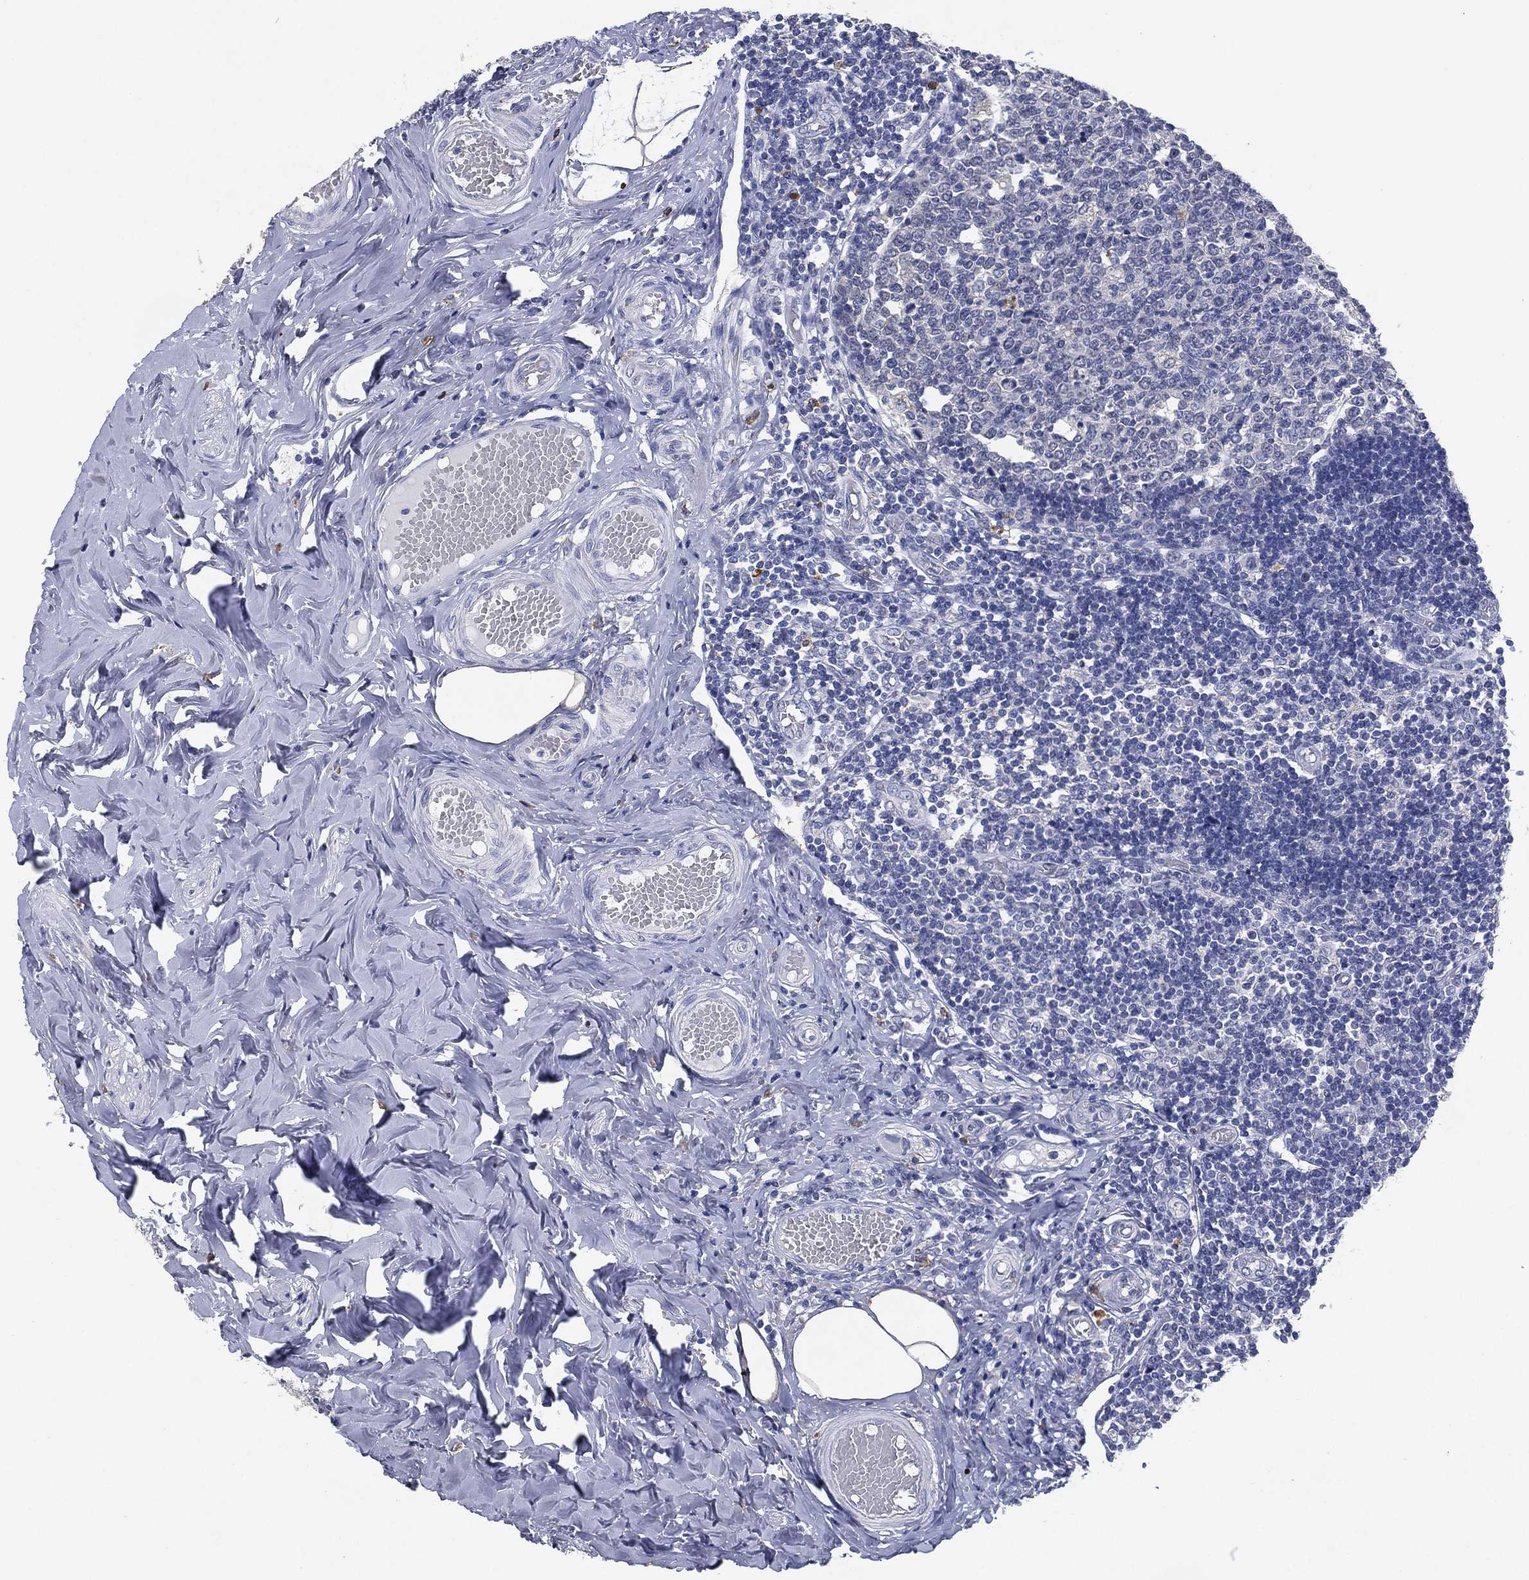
{"staining": {"intensity": "negative", "quantity": "none", "location": "none"}, "tissue": "appendix", "cell_type": "Lymphoid tissue", "image_type": "normal", "snomed": [{"axis": "morphology", "description": "Normal tissue, NOS"}, {"axis": "topography", "description": "Appendix"}], "caption": "Immunohistochemical staining of normal appendix displays no significant expression in lymphoid tissue. (Immunohistochemistry (ihc), brightfield microscopy, high magnification).", "gene": "FSCN2", "patient": {"sex": "female", "age": 32}}